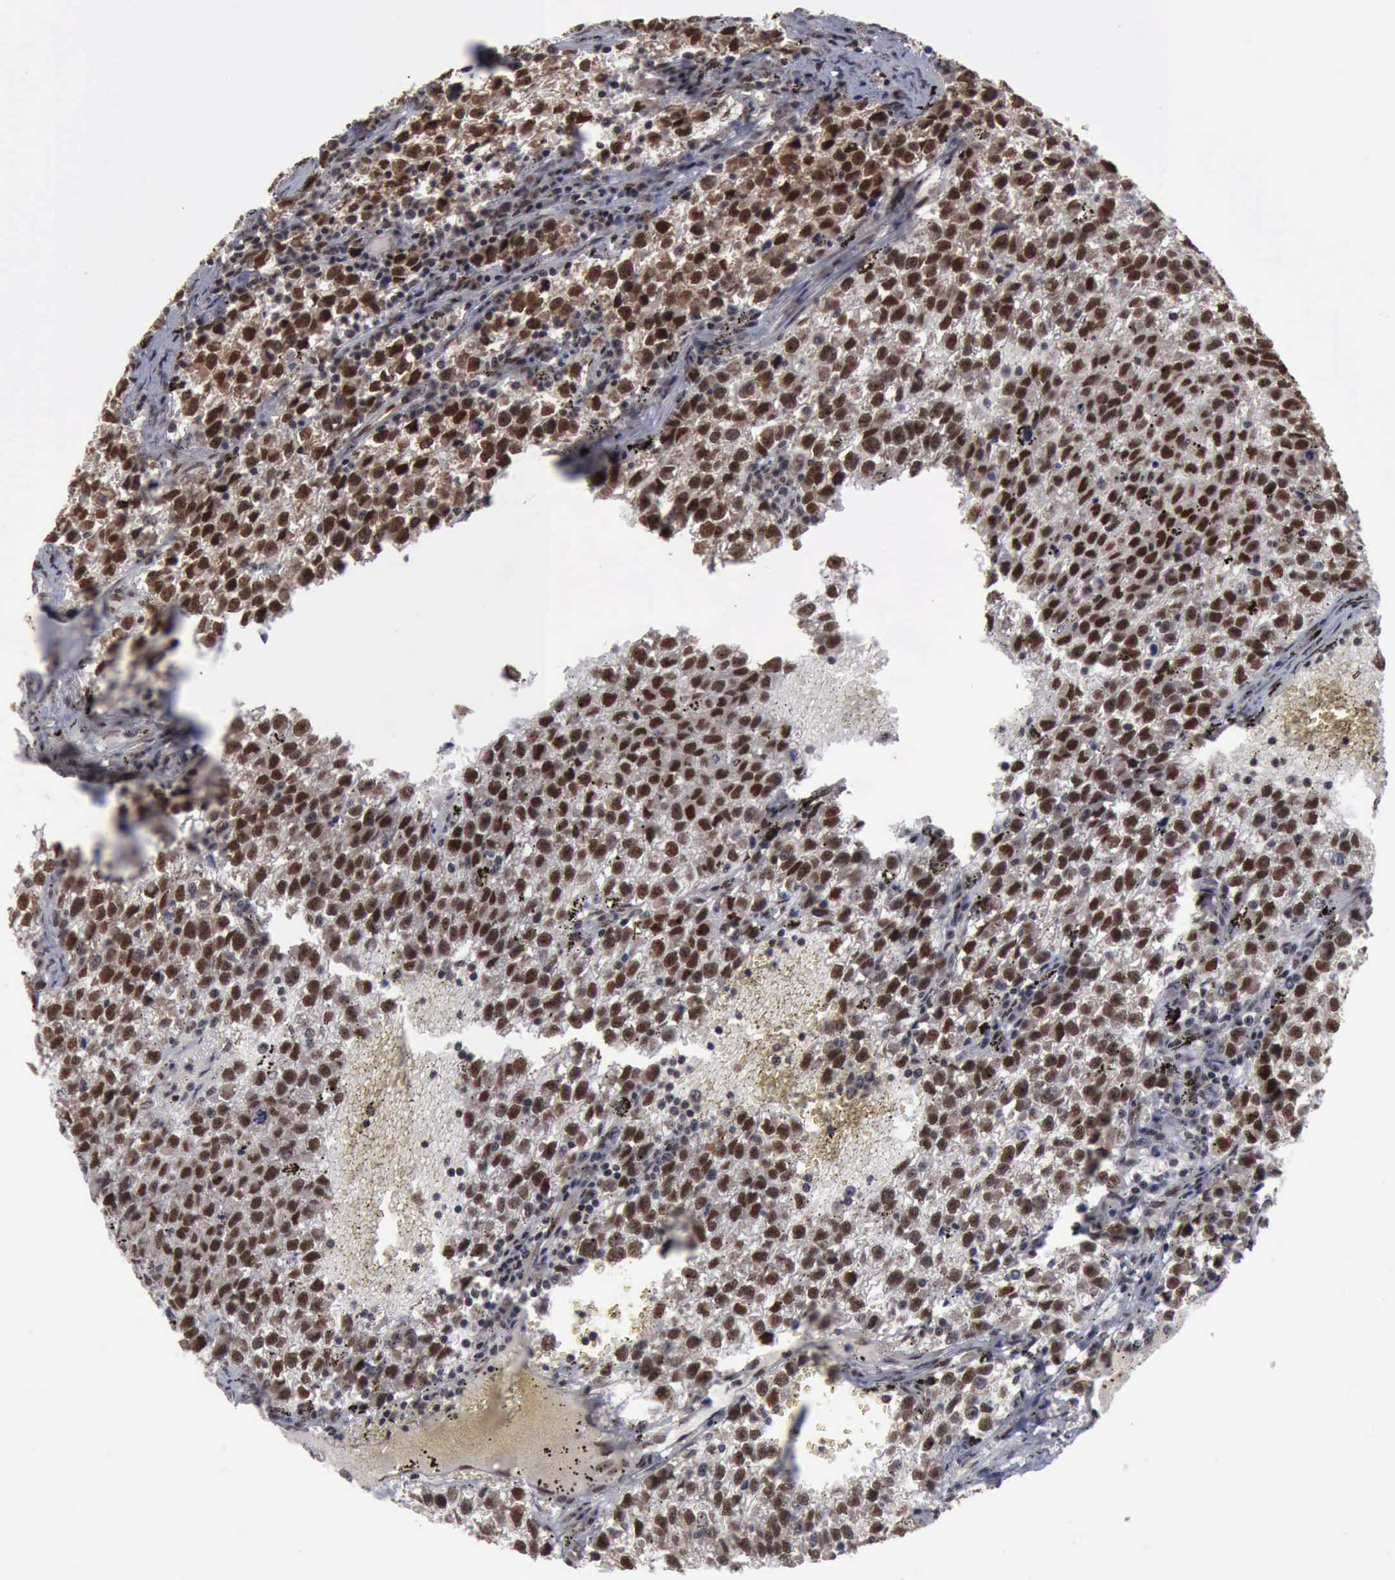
{"staining": {"intensity": "strong", "quantity": ">75%", "location": "cytoplasmic/membranous,nuclear"}, "tissue": "testis cancer", "cell_type": "Tumor cells", "image_type": "cancer", "snomed": [{"axis": "morphology", "description": "Seminoma, NOS"}, {"axis": "topography", "description": "Testis"}], "caption": "Testis seminoma tissue displays strong cytoplasmic/membranous and nuclear positivity in about >75% of tumor cells, visualized by immunohistochemistry.", "gene": "RTCB", "patient": {"sex": "male", "age": 35}}